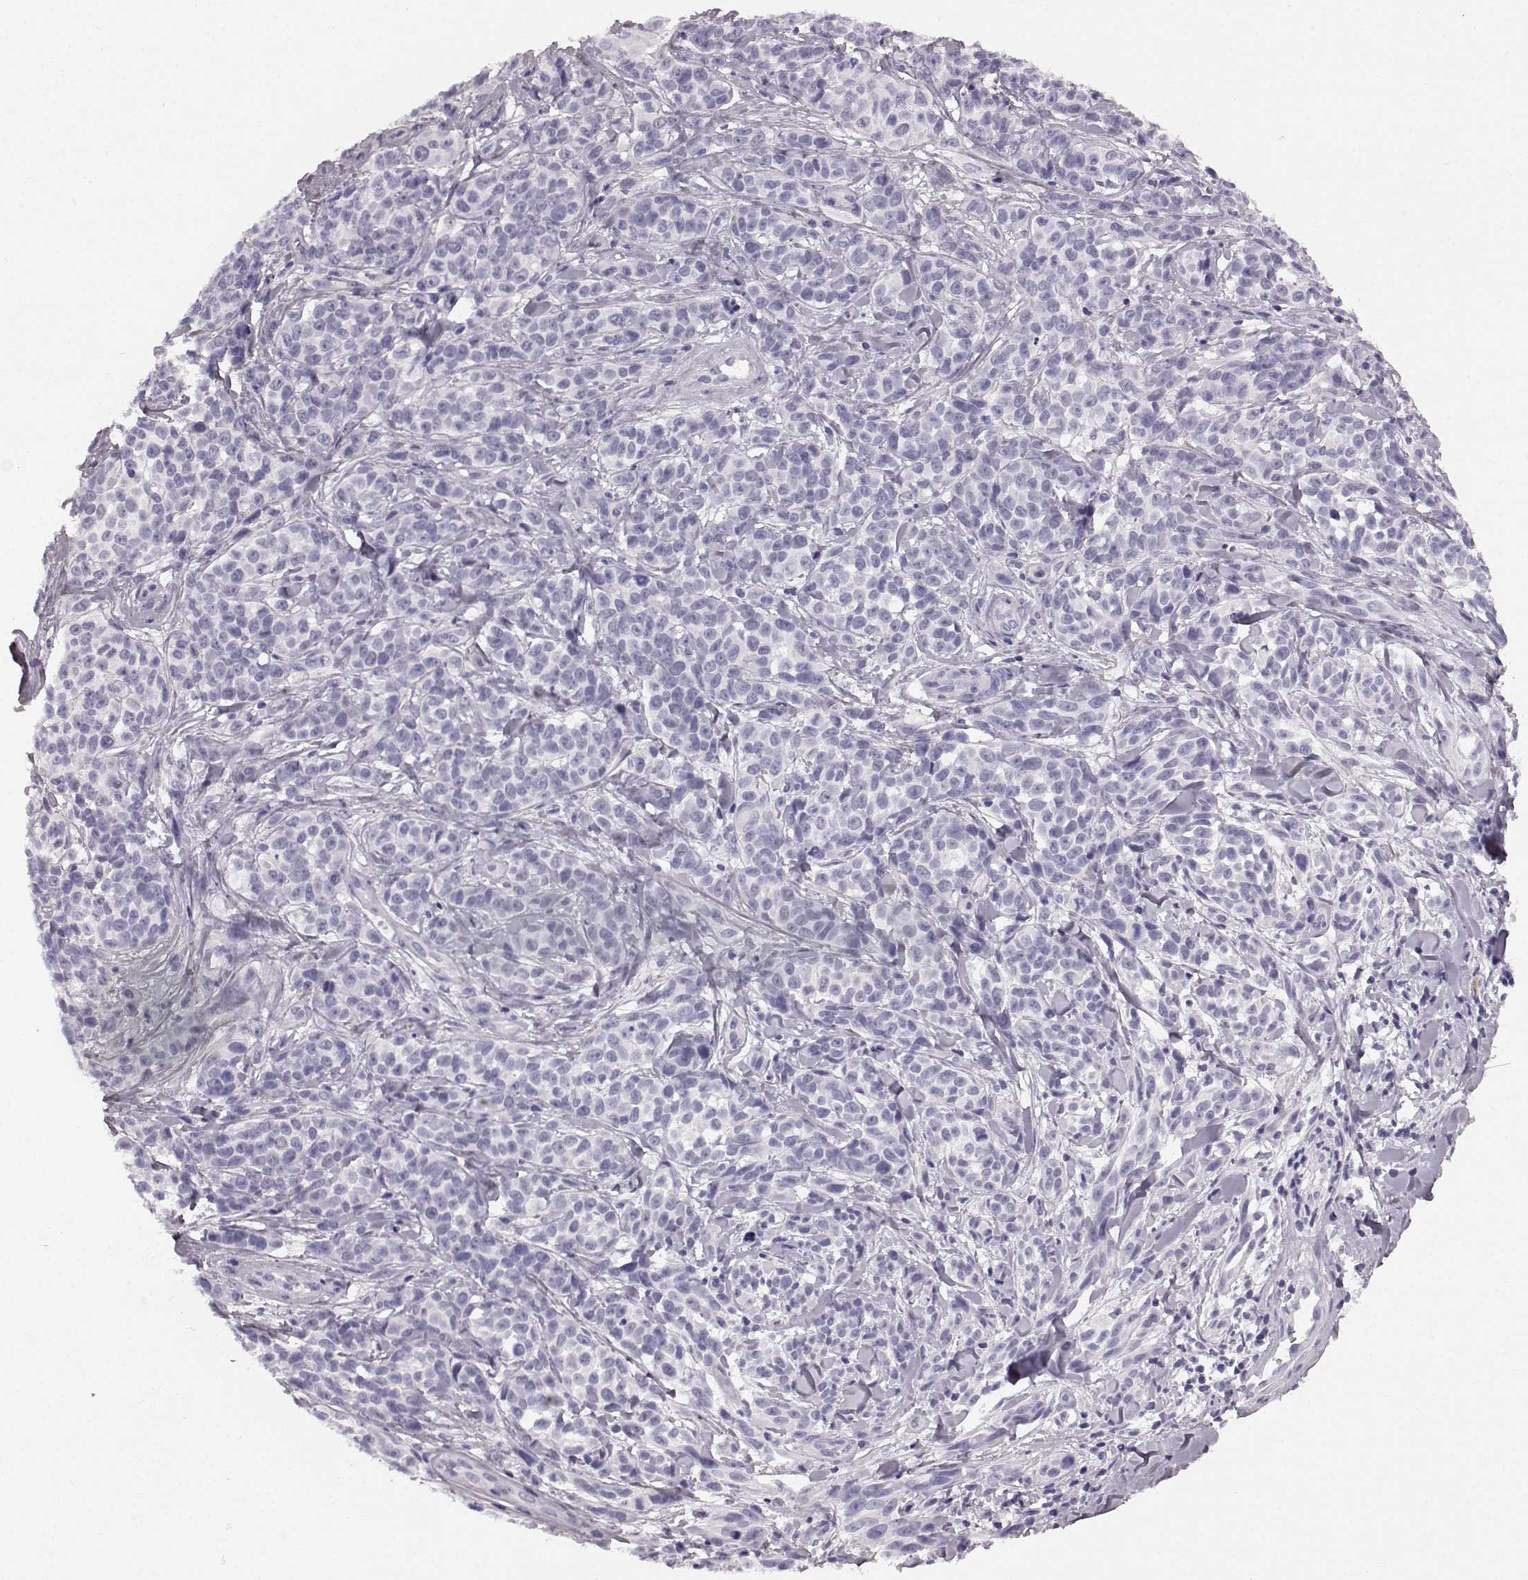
{"staining": {"intensity": "negative", "quantity": "none", "location": "none"}, "tissue": "melanoma", "cell_type": "Tumor cells", "image_type": "cancer", "snomed": [{"axis": "morphology", "description": "Malignant melanoma, NOS"}, {"axis": "topography", "description": "Skin"}], "caption": "High magnification brightfield microscopy of malignant melanoma stained with DAB (3,3'-diaminobenzidine) (brown) and counterstained with hematoxylin (blue): tumor cells show no significant staining.", "gene": "AIPL1", "patient": {"sex": "female", "age": 88}}